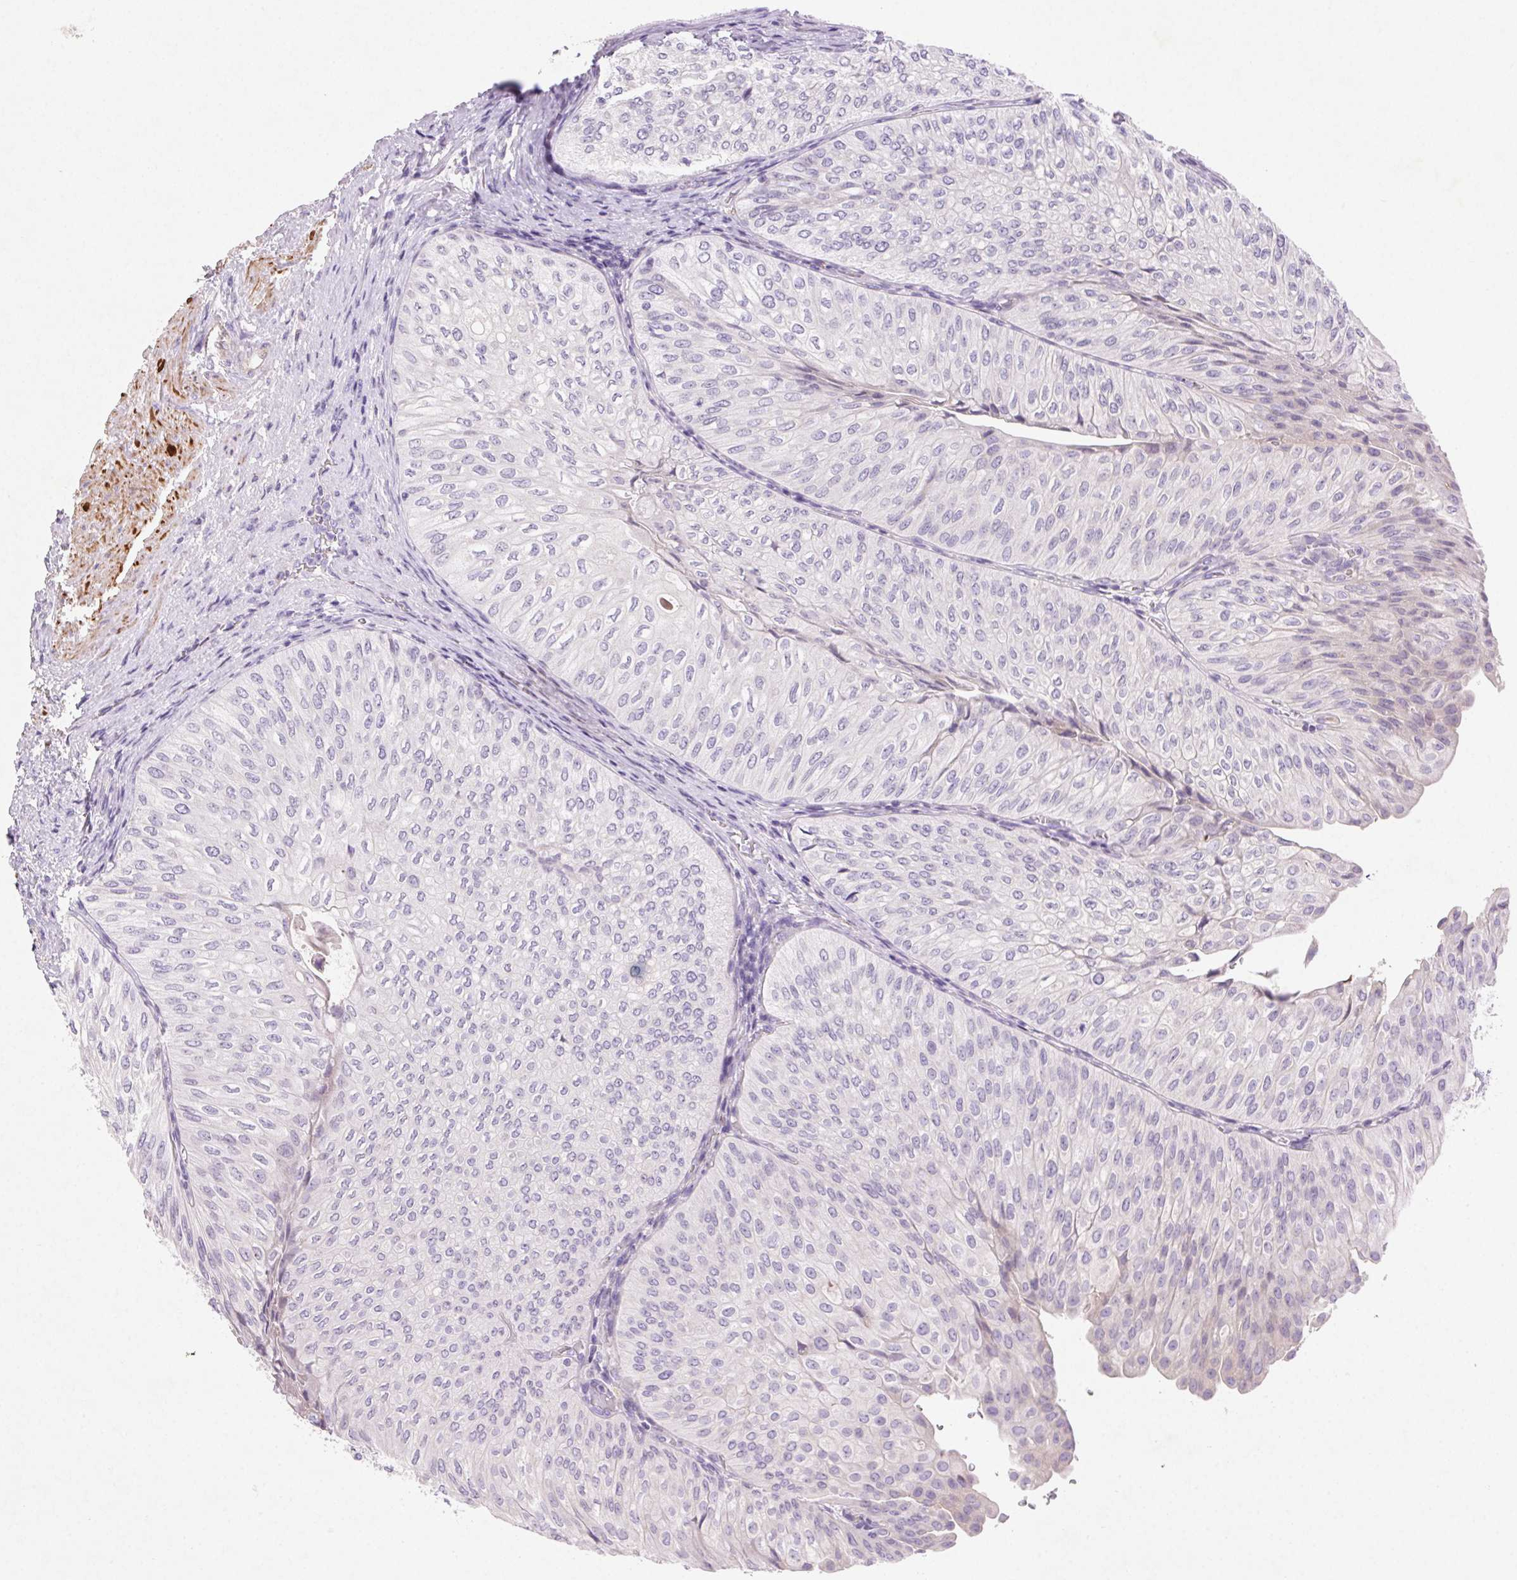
{"staining": {"intensity": "negative", "quantity": "none", "location": "none"}, "tissue": "urothelial cancer", "cell_type": "Tumor cells", "image_type": "cancer", "snomed": [{"axis": "morphology", "description": "Urothelial carcinoma, NOS"}, {"axis": "topography", "description": "Urinary bladder"}], "caption": "DAB immunohistochemical staining of human urothelial cancer displays no significant expression in tumor cells.", "gene": "ARHGAP11B", "patient": {"sex": "male", "age": 62}}